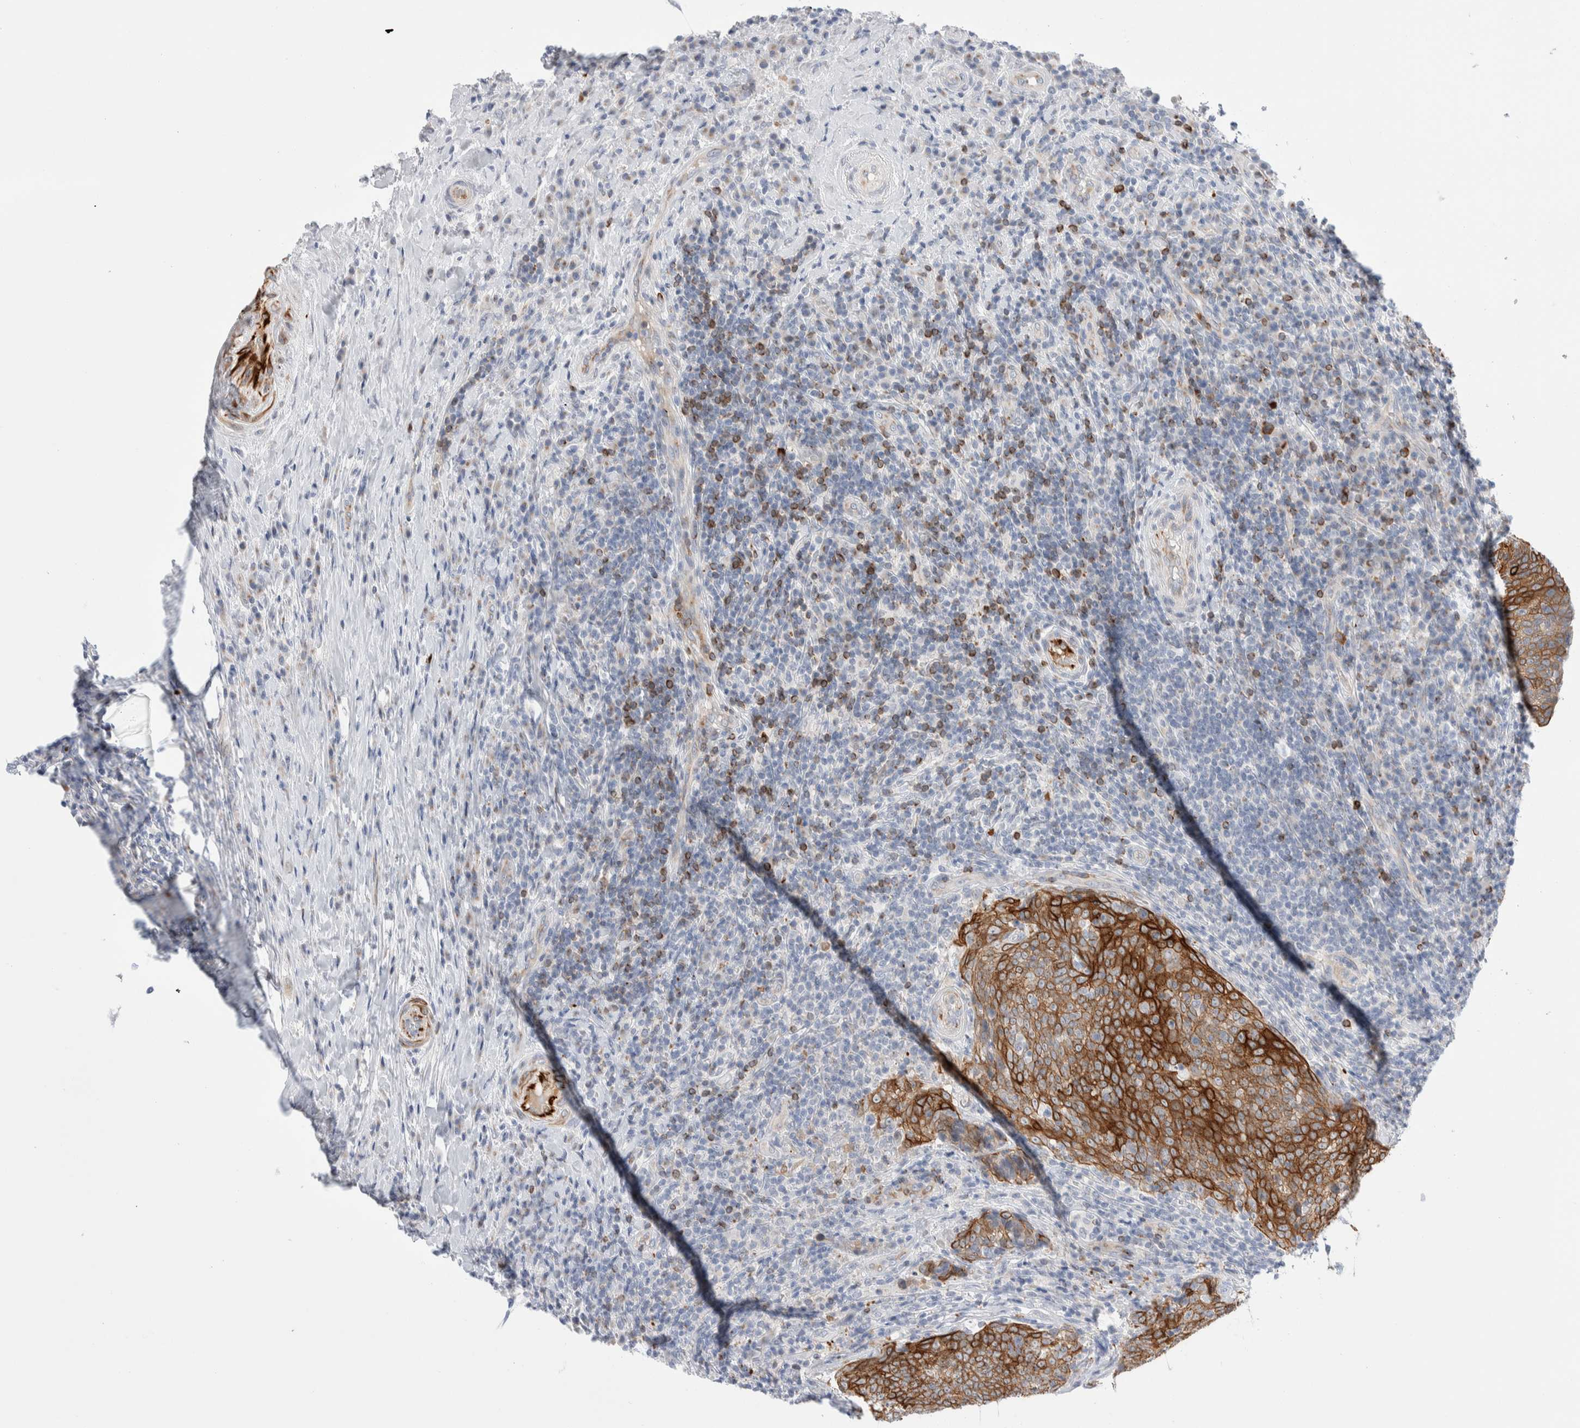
{"staining": {"intensity": "strong", "quantity": ">75%", "location": "cytoplasmic/membranous"}, "tissue": "head and neck cancer", "cell_type": "Tumor cells", "image_type": "cancer", "snomed": [{"axis": "morphology", "description": "Squamous cell carcinoma, NOS"}, {"axis": "morphology", "description": "Squamous cell carcinoma, metastatic, NOS"}, {"axis": "topography", "description": "Lymph node"}, {"axis": "topography", "description": "Head-Neck"}], "caption": "Immunohistochemical staining of head and neck cancer reveals strong cytoplasmic/membranous protein positivity in about >75% of tumor cells. Immunohistochemistry stains the protein in brown and the nuclei are stained blue.", "gene": "C1orf112", "patient": {"sex": "male", "age": 62}}